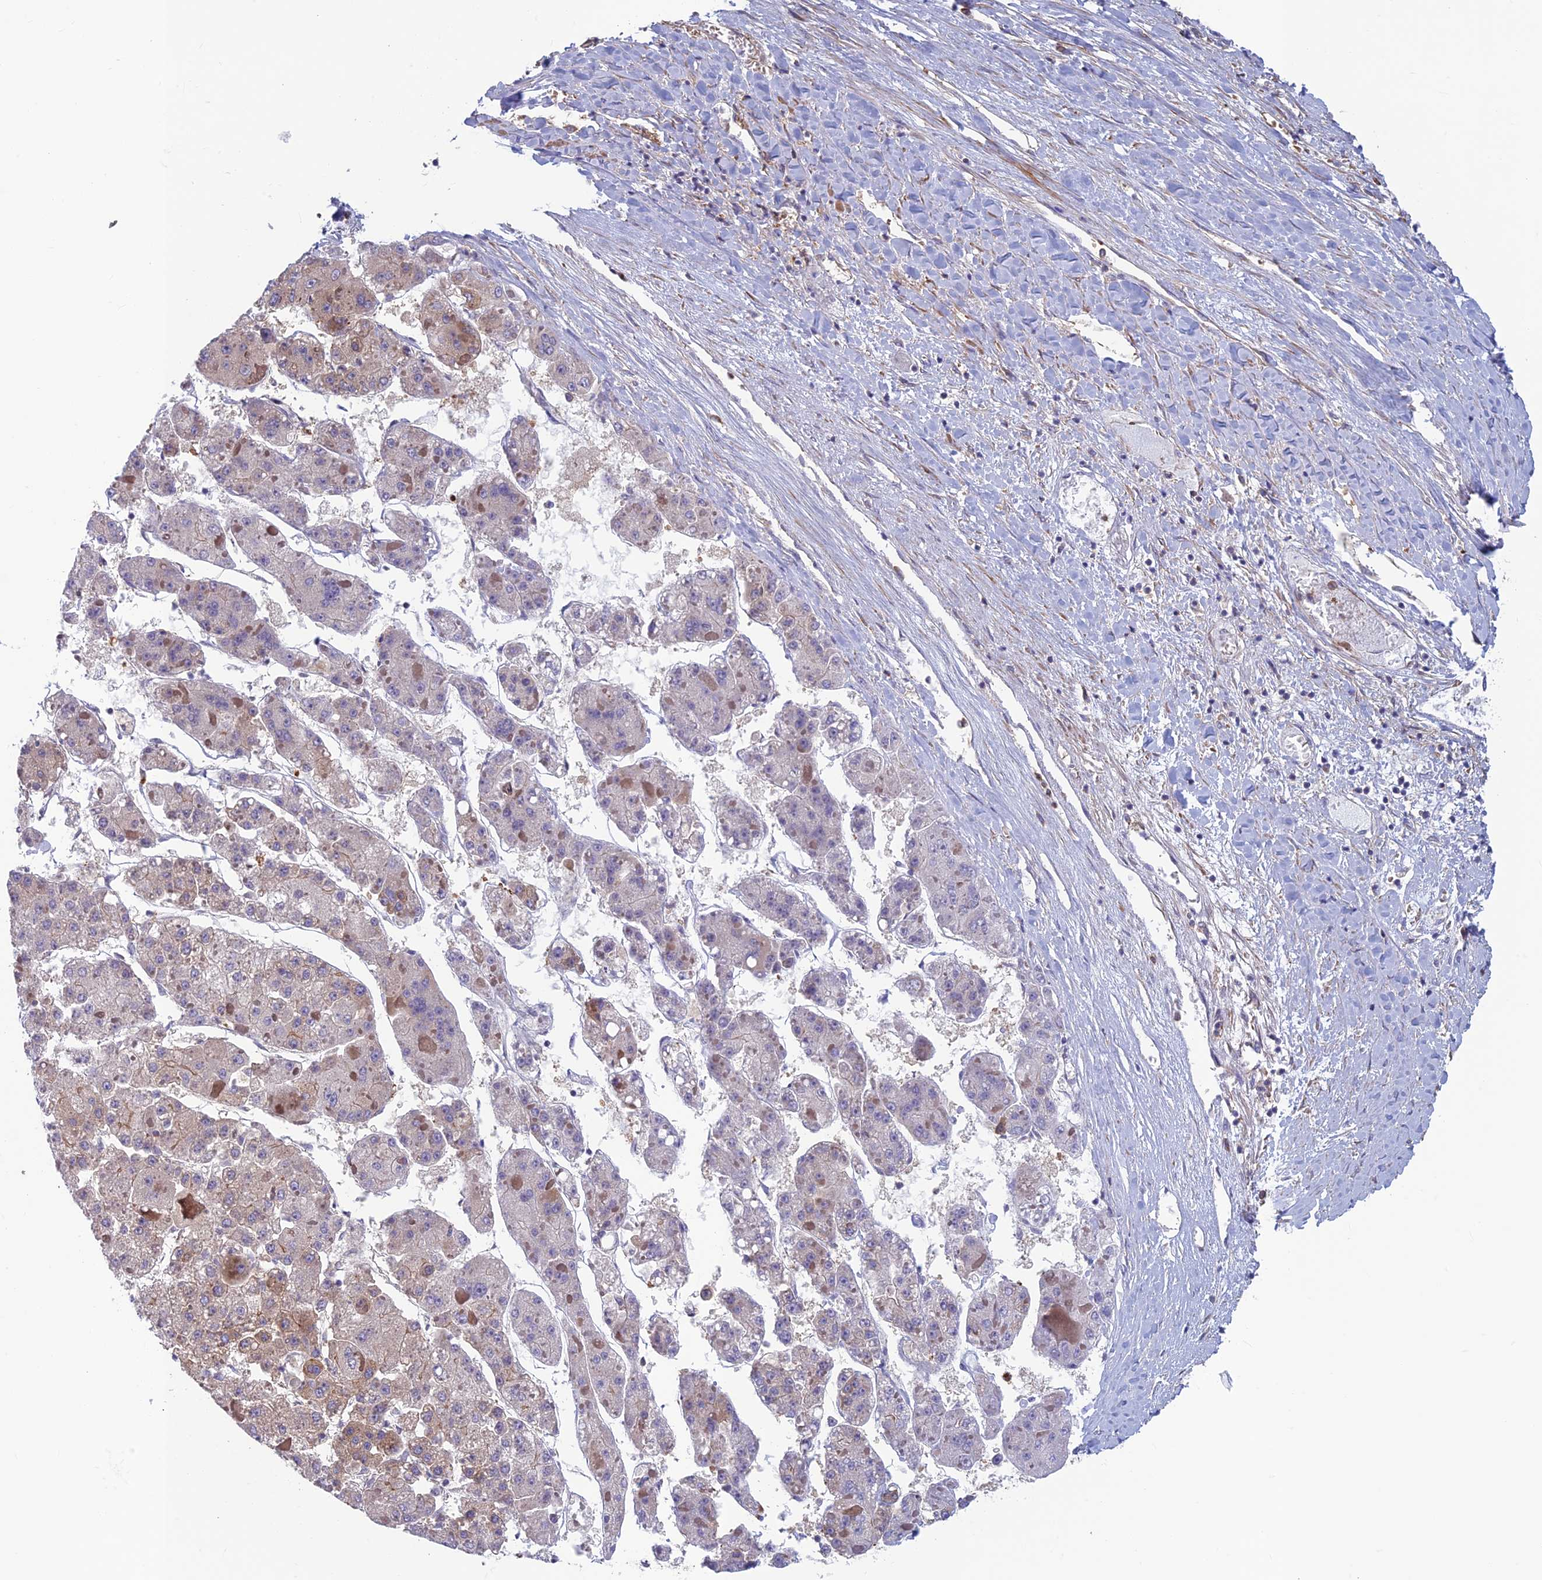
{"staining": {"intensity": "negative", "quantity": "none", "location": "none"}, "tissue": "liver cancer", "cell_type": "Tumor cells", "image_type": "cancer", "snomed": [{"axis": "morphology", "description": "Carcinoma, Hepatocellular, NOS"}, {"axis": "topography", "description": "Liver"}], "caption": "Immunohistochemical staining of liver cancer (hepatocellular carcinoma) displays no significant positivity in tumor cells. (IHC, brightfield microscopy, high magnification).", "gene": "DNM1L", "patient": {"sex": "female", "age": 73}}